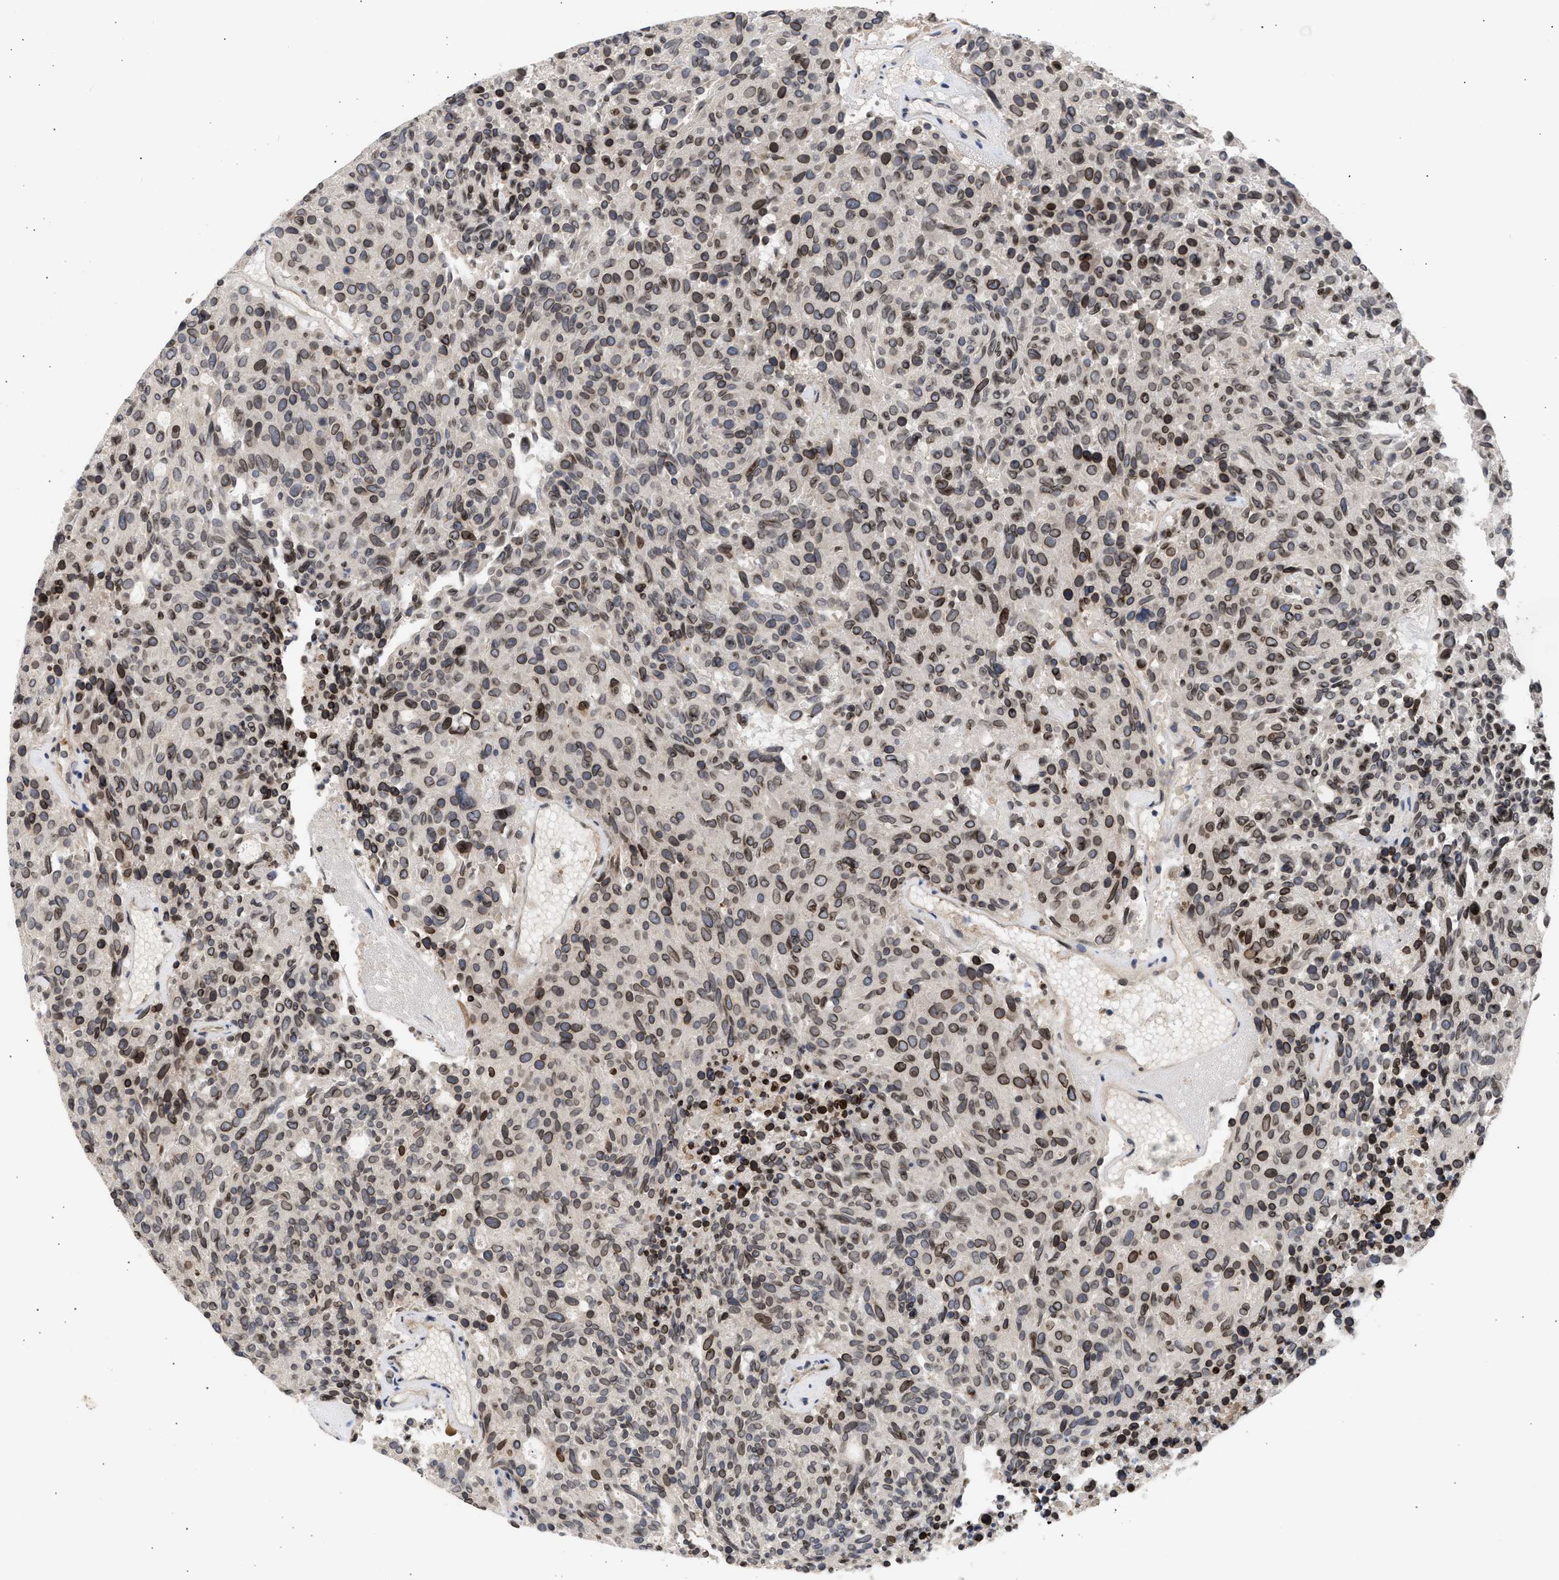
{"staining": {"intensity": "weak", "quantity": "25%-75%", "location": "cytoplasmic/membranous,nuclear"}, "tissue": "carcinoid", "cell_type": "Tumor cells", "image_type": "cancer", "snomed": [{"axis": "morphology", "description": "Carcinoid, malignant, NOS"}, {"axis": "topography", "description": "Pancreas"}], "caption": "IHC of human malignant carcinoid shows low levels of weak cytoplasmic/membranous and nuclear positivity in approximately 25%-75% of tumor cells.", "gene": "NUP62", "patient": {"sex": "female", "age": 54}}